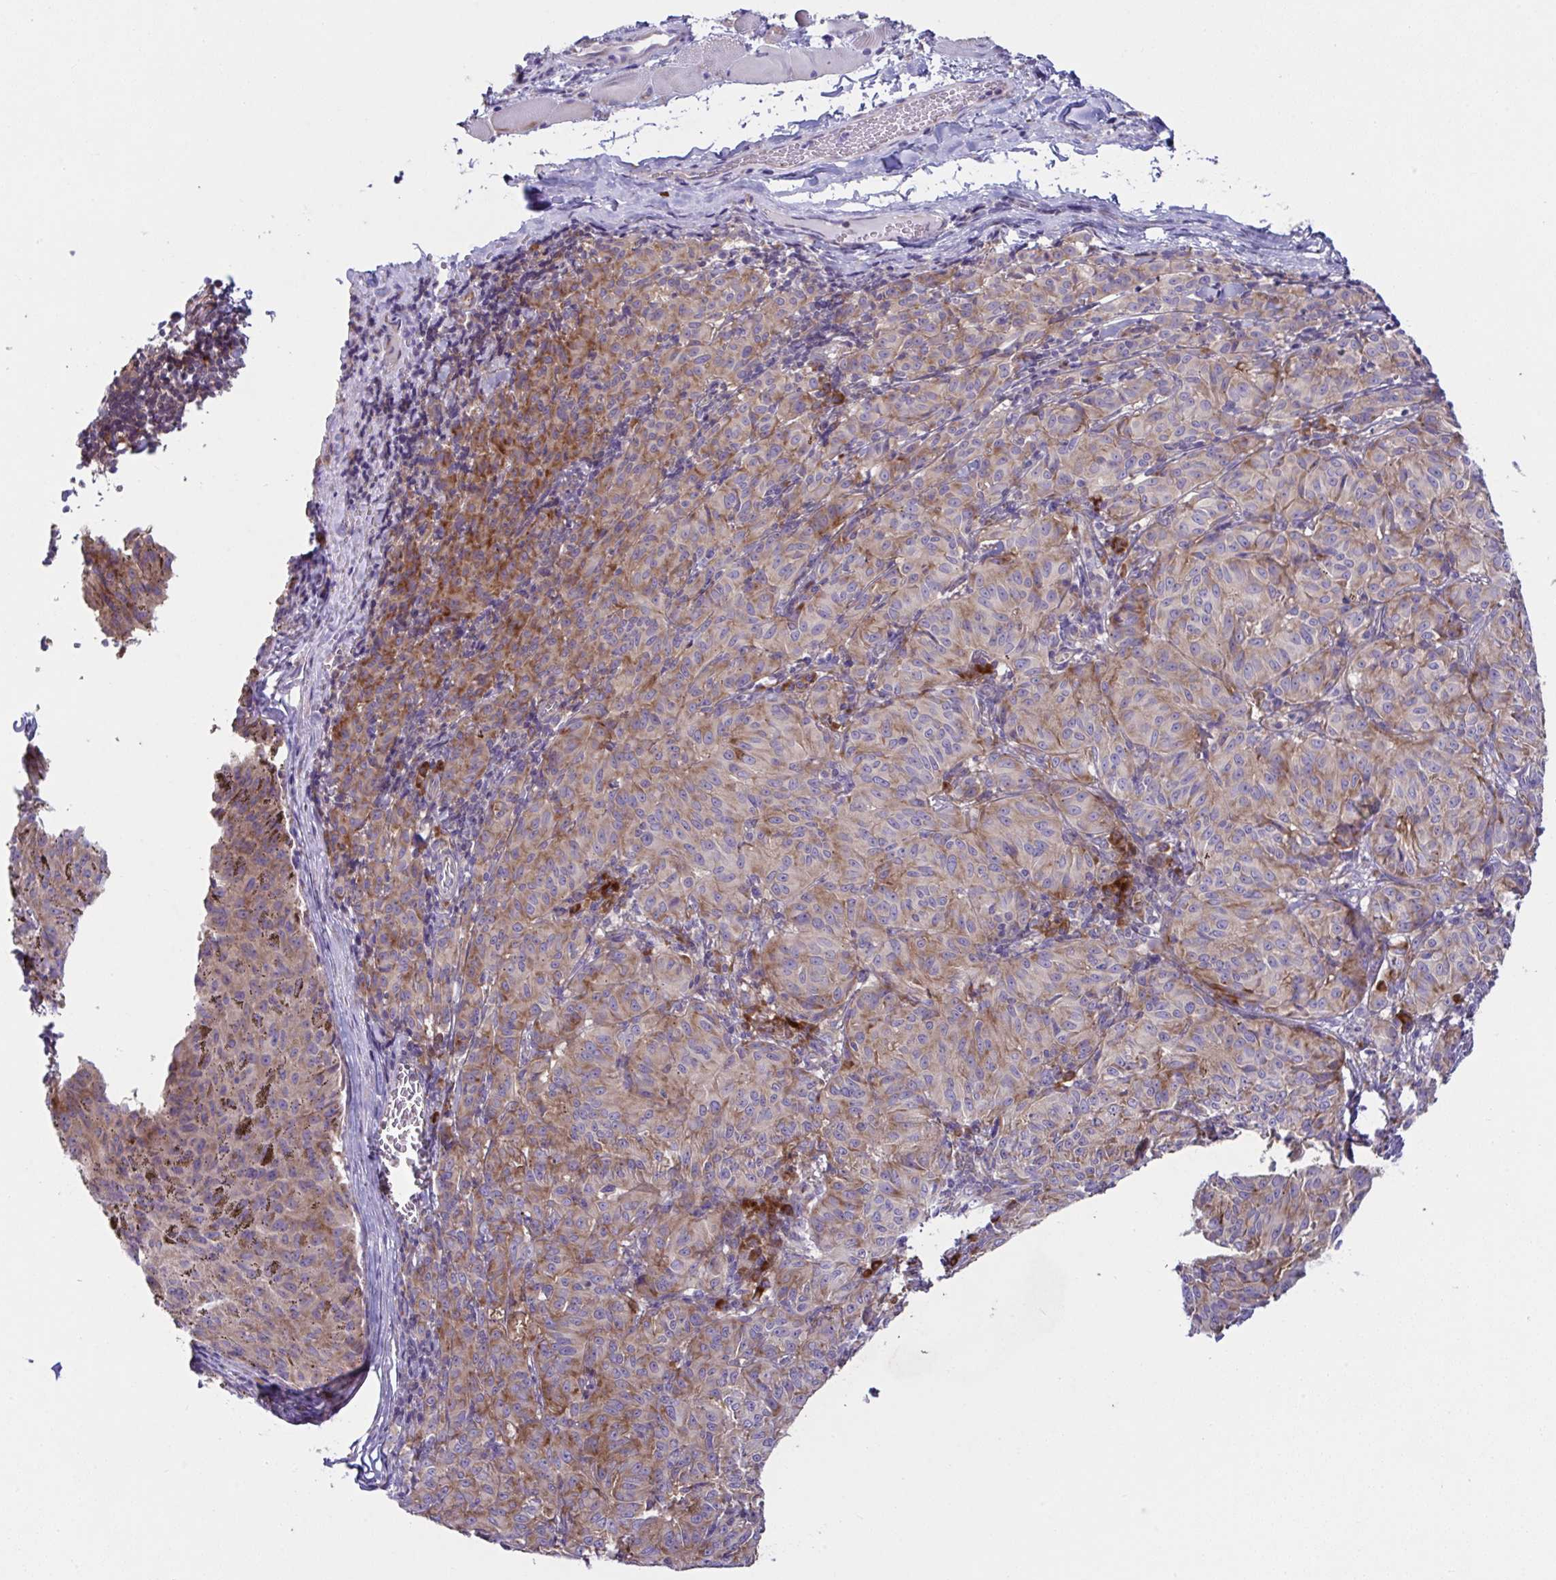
{"staining": {"intensity": "moderate", "quantity": ">75%", "location": "cytoplasmic/membranous"}, "tissue": "melanoma", "cell_type": "Tumor cells", "image_type": "cancer", "snomed": [{"axis": "morphology", "description": "Malignant melanoma, NOS"}, {"axis": "topography", "description": "Skin"}], "caption": "The histopathology image shows a brown stain indicating the presence of a protein in the cytoplasmic/membranous of tumor cells in melanoma.", "gene": "FAU", "patient": {"sex": "female", "age": 72}}